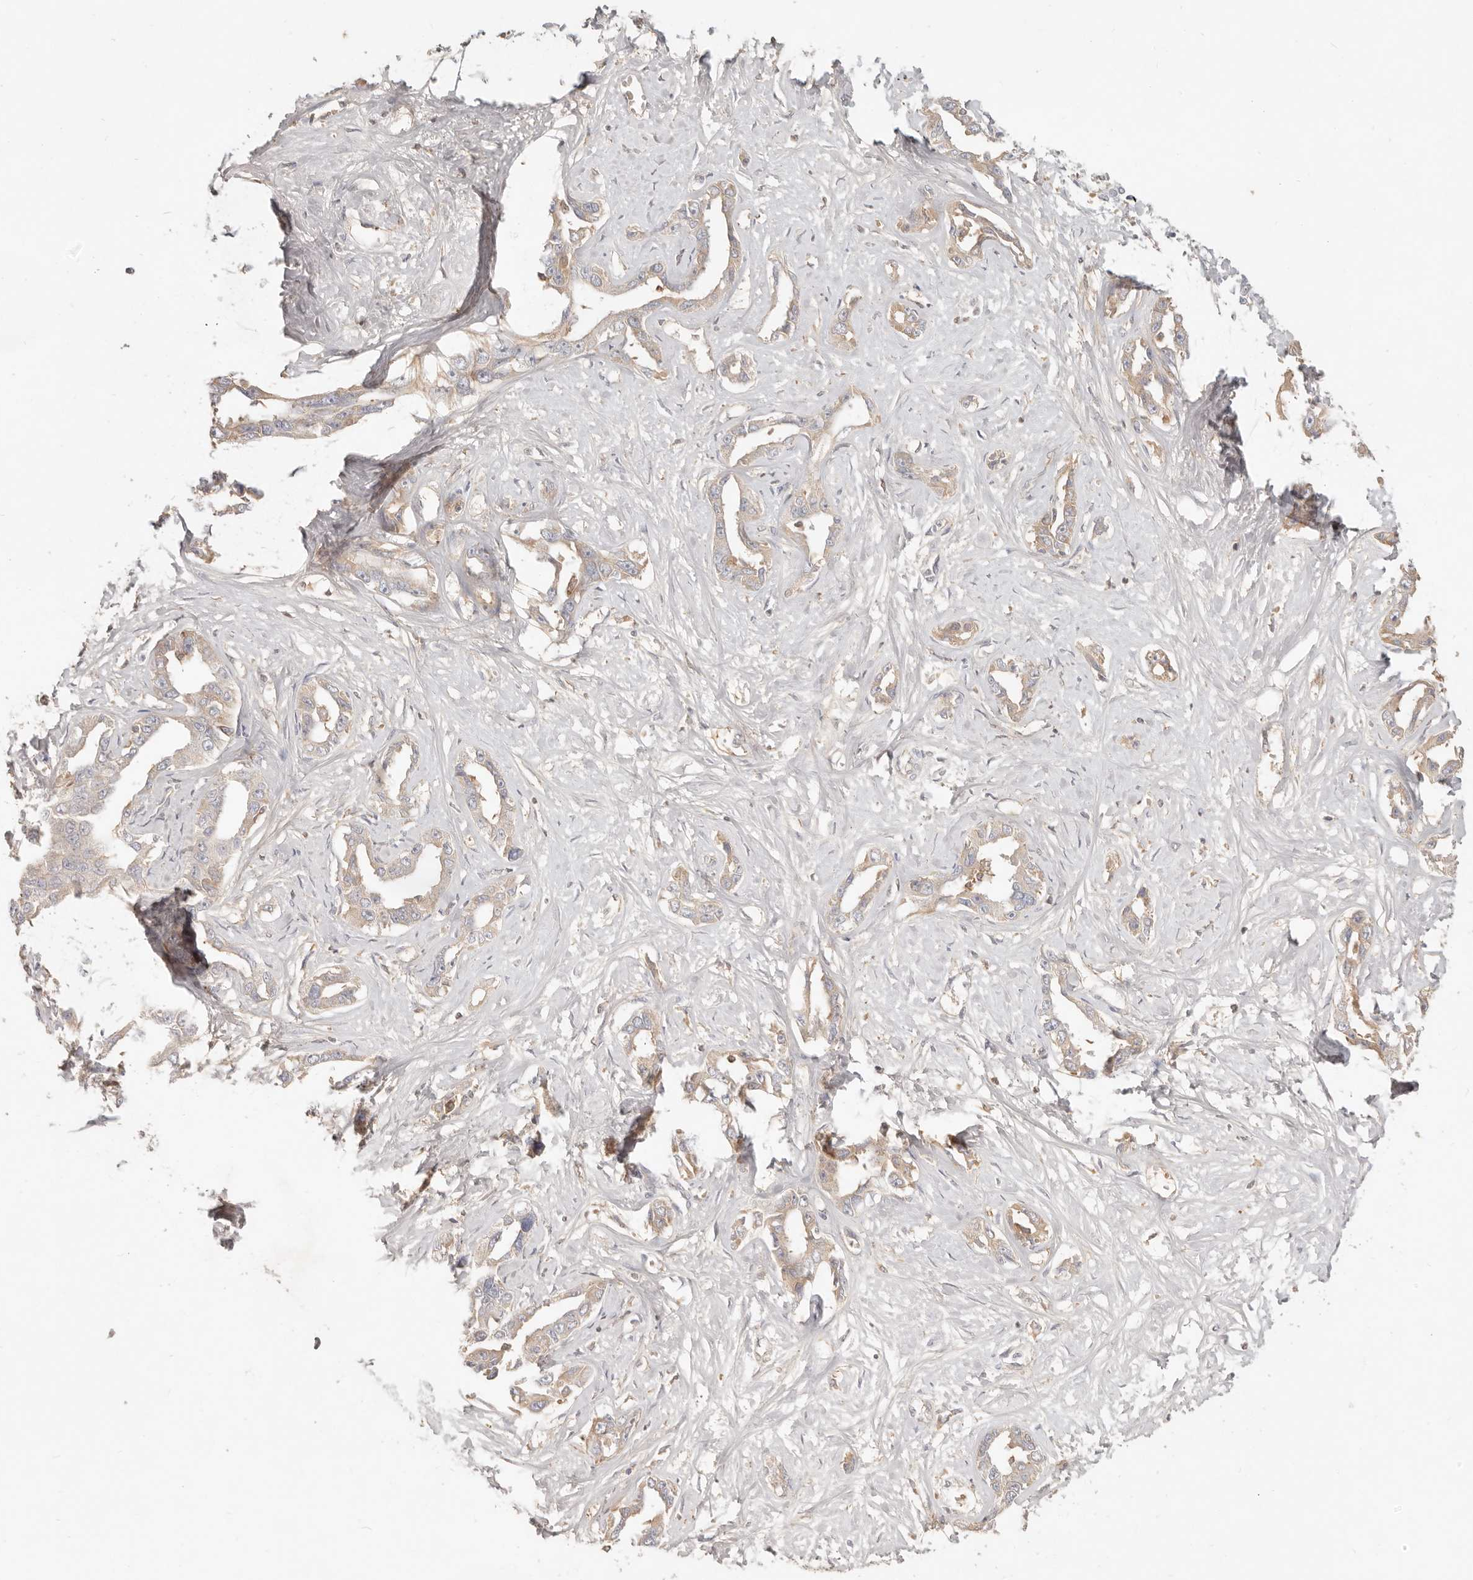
{"staining": {"intensity": "weak", "quantity": "<25%", "location": "cytoplasmic/membranous"}, "tissue": "liver cancer", "cell_type": "Tumor cells", "image_type": "cancer", "snomed": [{"axis": "morphology", "description": "Cholangiocarcinoma"}, {"axis": "topography", "description": "Liver"}], "caption": "This is an immunohistochemistry micrograph of cholangiocarcinoma (liver). There is no expression in tumor cells.", "gene": "NECAP2", "patient": {"sex": "male", "age": 59}}